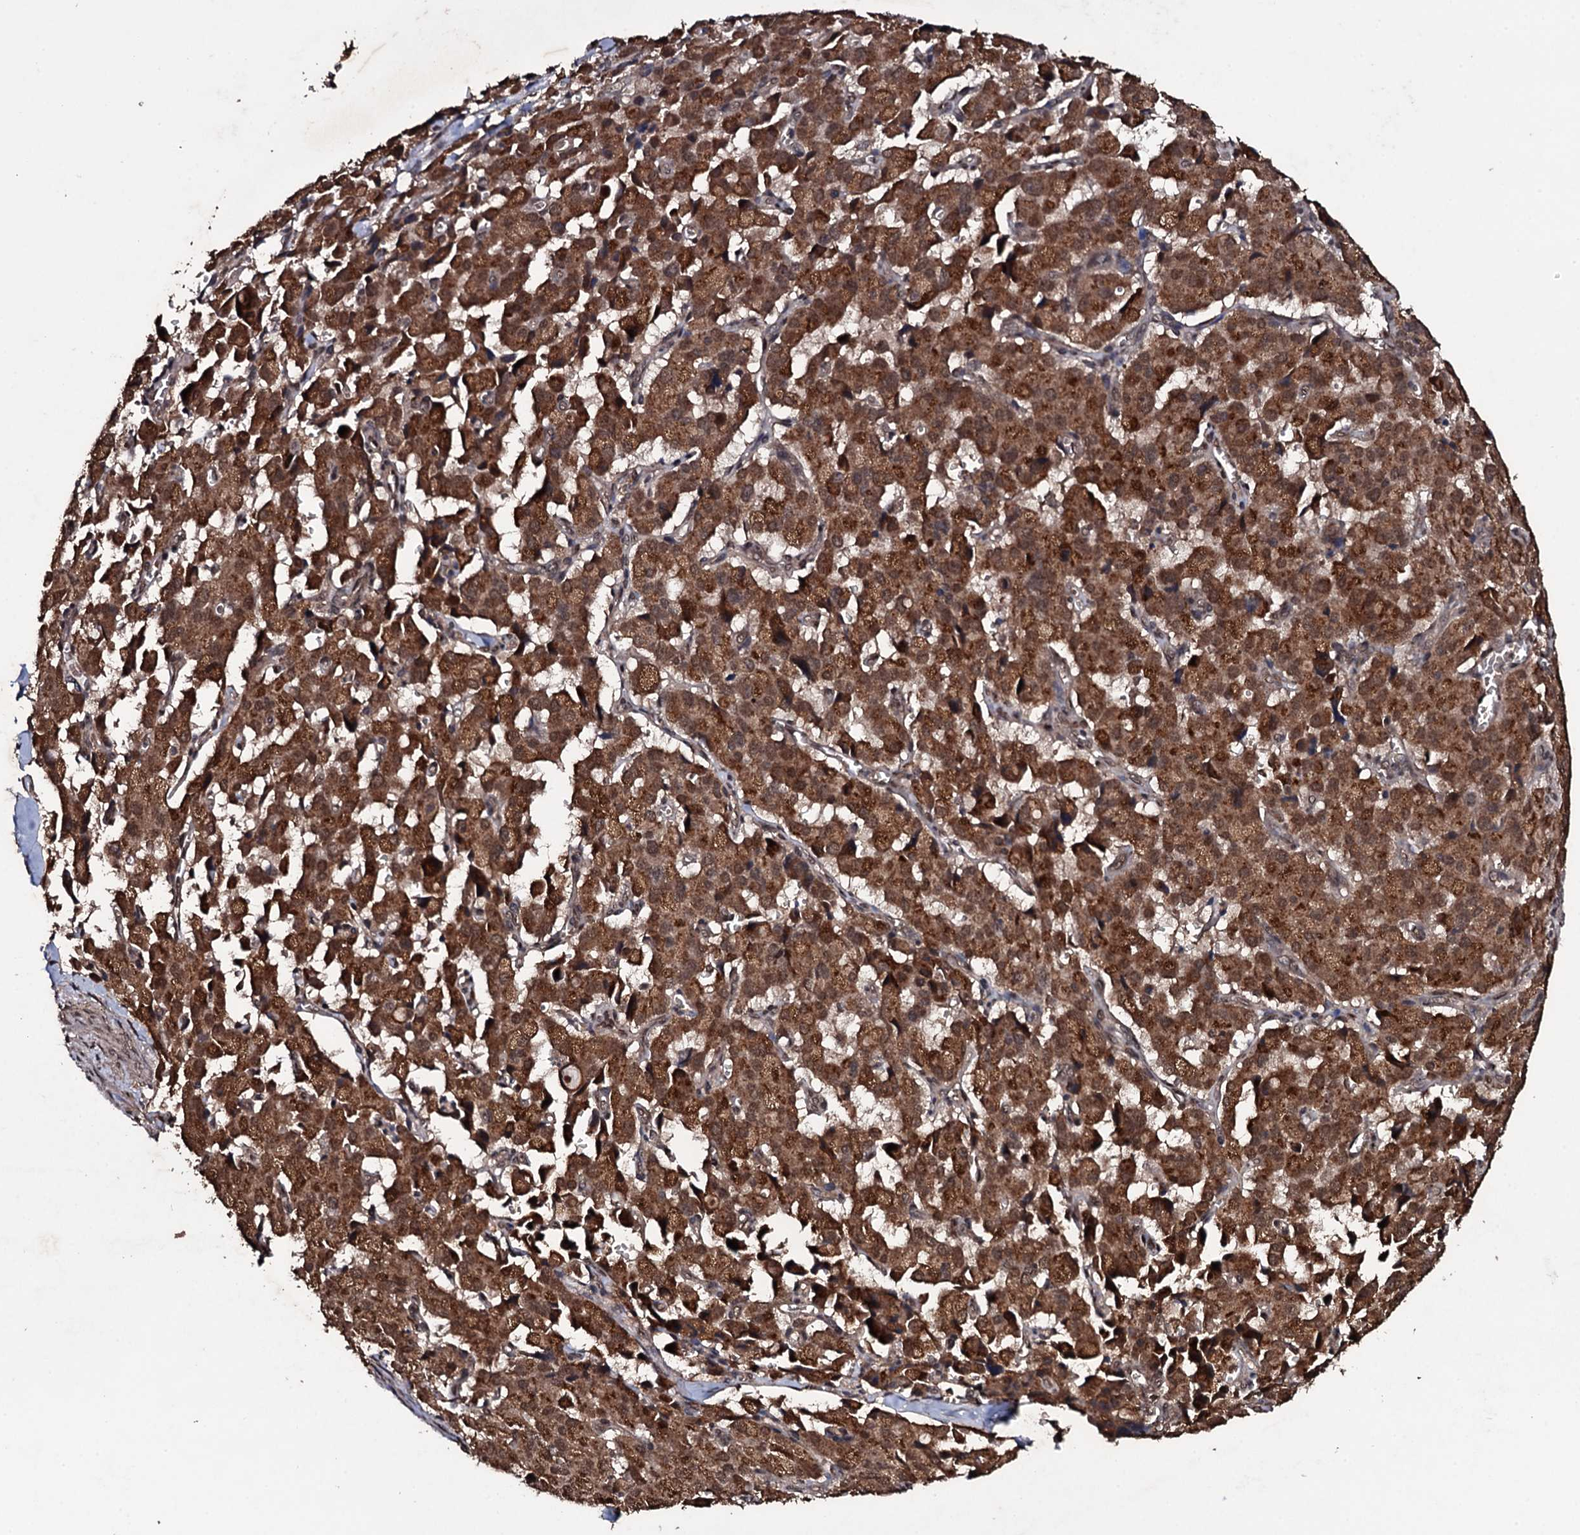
{"staining": {"intensity": "moderate", "quantity": ">75%", "location": "cytoplasmic/membranous,nuclear"}, "tissue": "pancreatic cancer", "cell_type": "Tumor cells", "image_type": "cancer", "snomed": [{"axis": "morphology", "description": "Adenocarcinoma, NOS"}, {"axis": "topography", "description": "Pancreas"}], "caption": "A histopathology image showing moderate cytoplasmic/membranous and nuclear staining in approximately >75% of tumor cells in pancreatic adenocarcinoma, as visualized by brown immunohistochemical staining.", "gene": "MRPS31", "patient": {"sex": "male", "age": 65}}